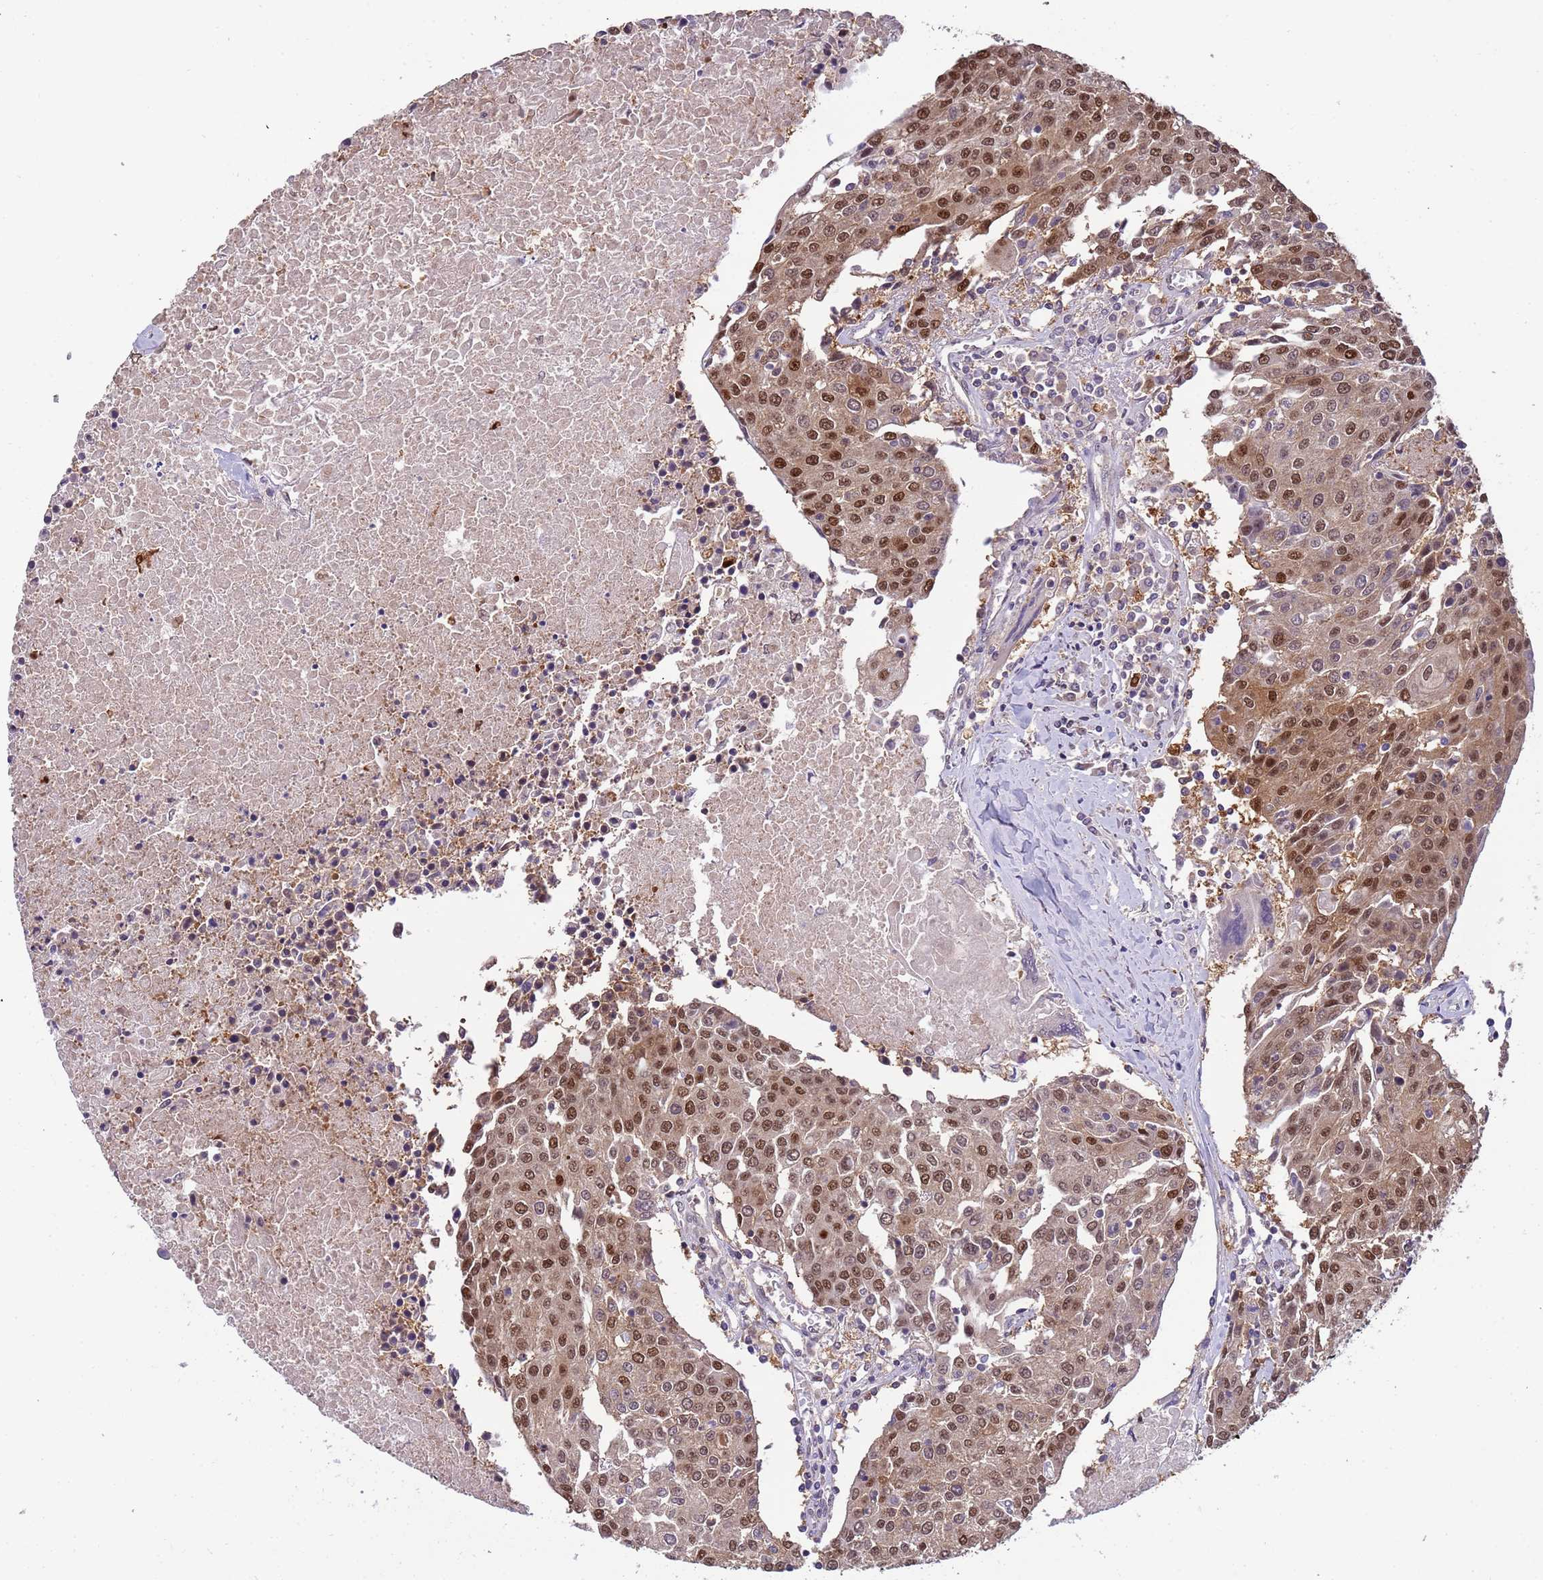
{"staining": {"intensity": "moderate", "quantity": ">75%", "location": "nuclear"}, "tissue": "urothelial cancer", "cell_type": "Tumor cells", "image_type": "cancer", "snomed": [{"axis": "morphology", "description": "Urothelial carcinoma, High grade"}, {"axis": "topography", "description": "Urinary bladder"}], "caption": "Moderate nuclear expression for a protein is seen in approximately >75% of tumor cells of high-grade urothelial carcinoma using IHC.", "gene": "ZBTB5", "patient": {"sex": "female", "age": 85}}